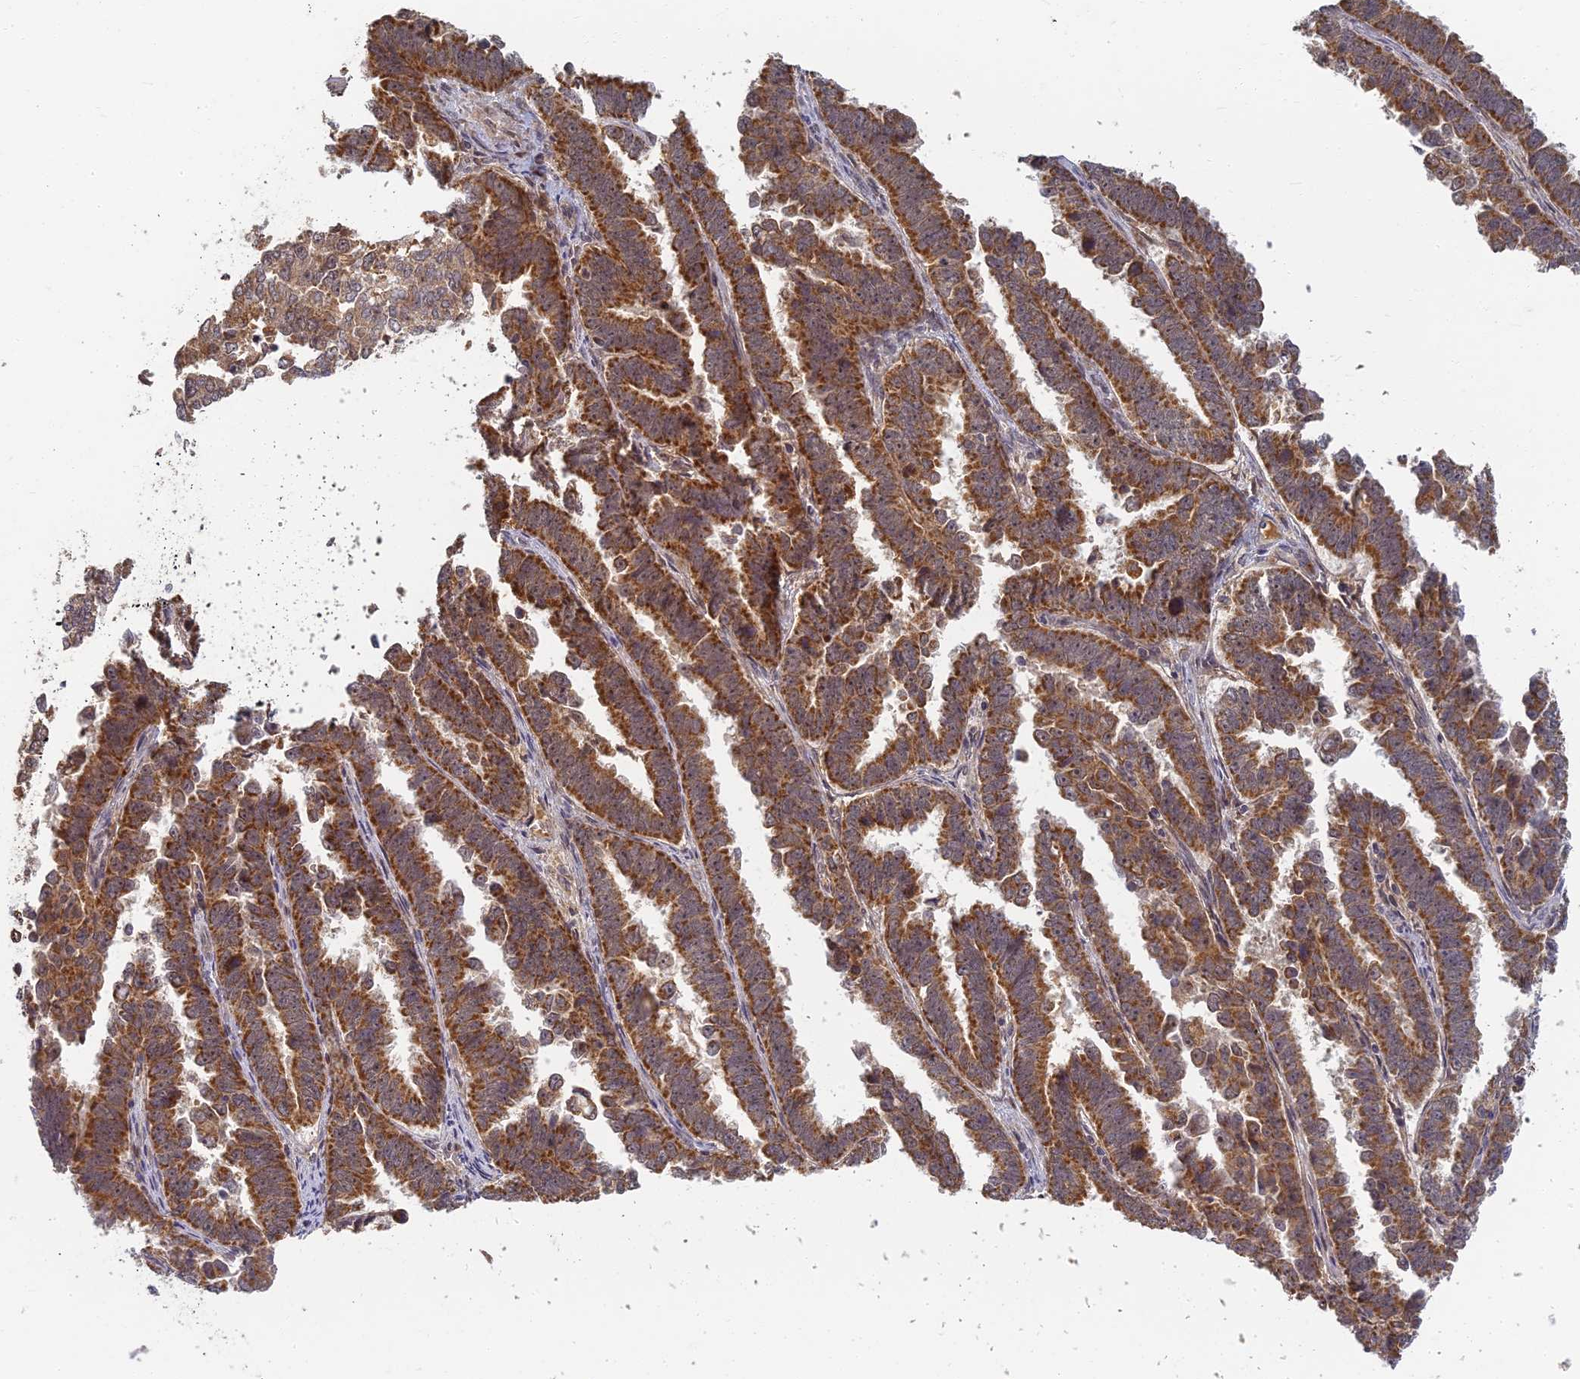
{"staining": {"intensity": "moderate", "quantity": ">75%", "location": "cytoplasmic/membranous"}, "tissue": "endometrial cancer", "cell_type": "Tumor cells", "image_type": "cancer", "snomed": [{"axis": "morphology", "description": "Adenocarcinoma, NOS"}, {"axis": "topography", "description": "Endometrium"}], "caption": "Endometrial cancer (adenocarcinoma) tissue demonstrates moderate cytoplasmic/membranous expression in about >75% of tumor cells", "gene": "RGL3", "patient": {"sex": "female", "age": 75}}